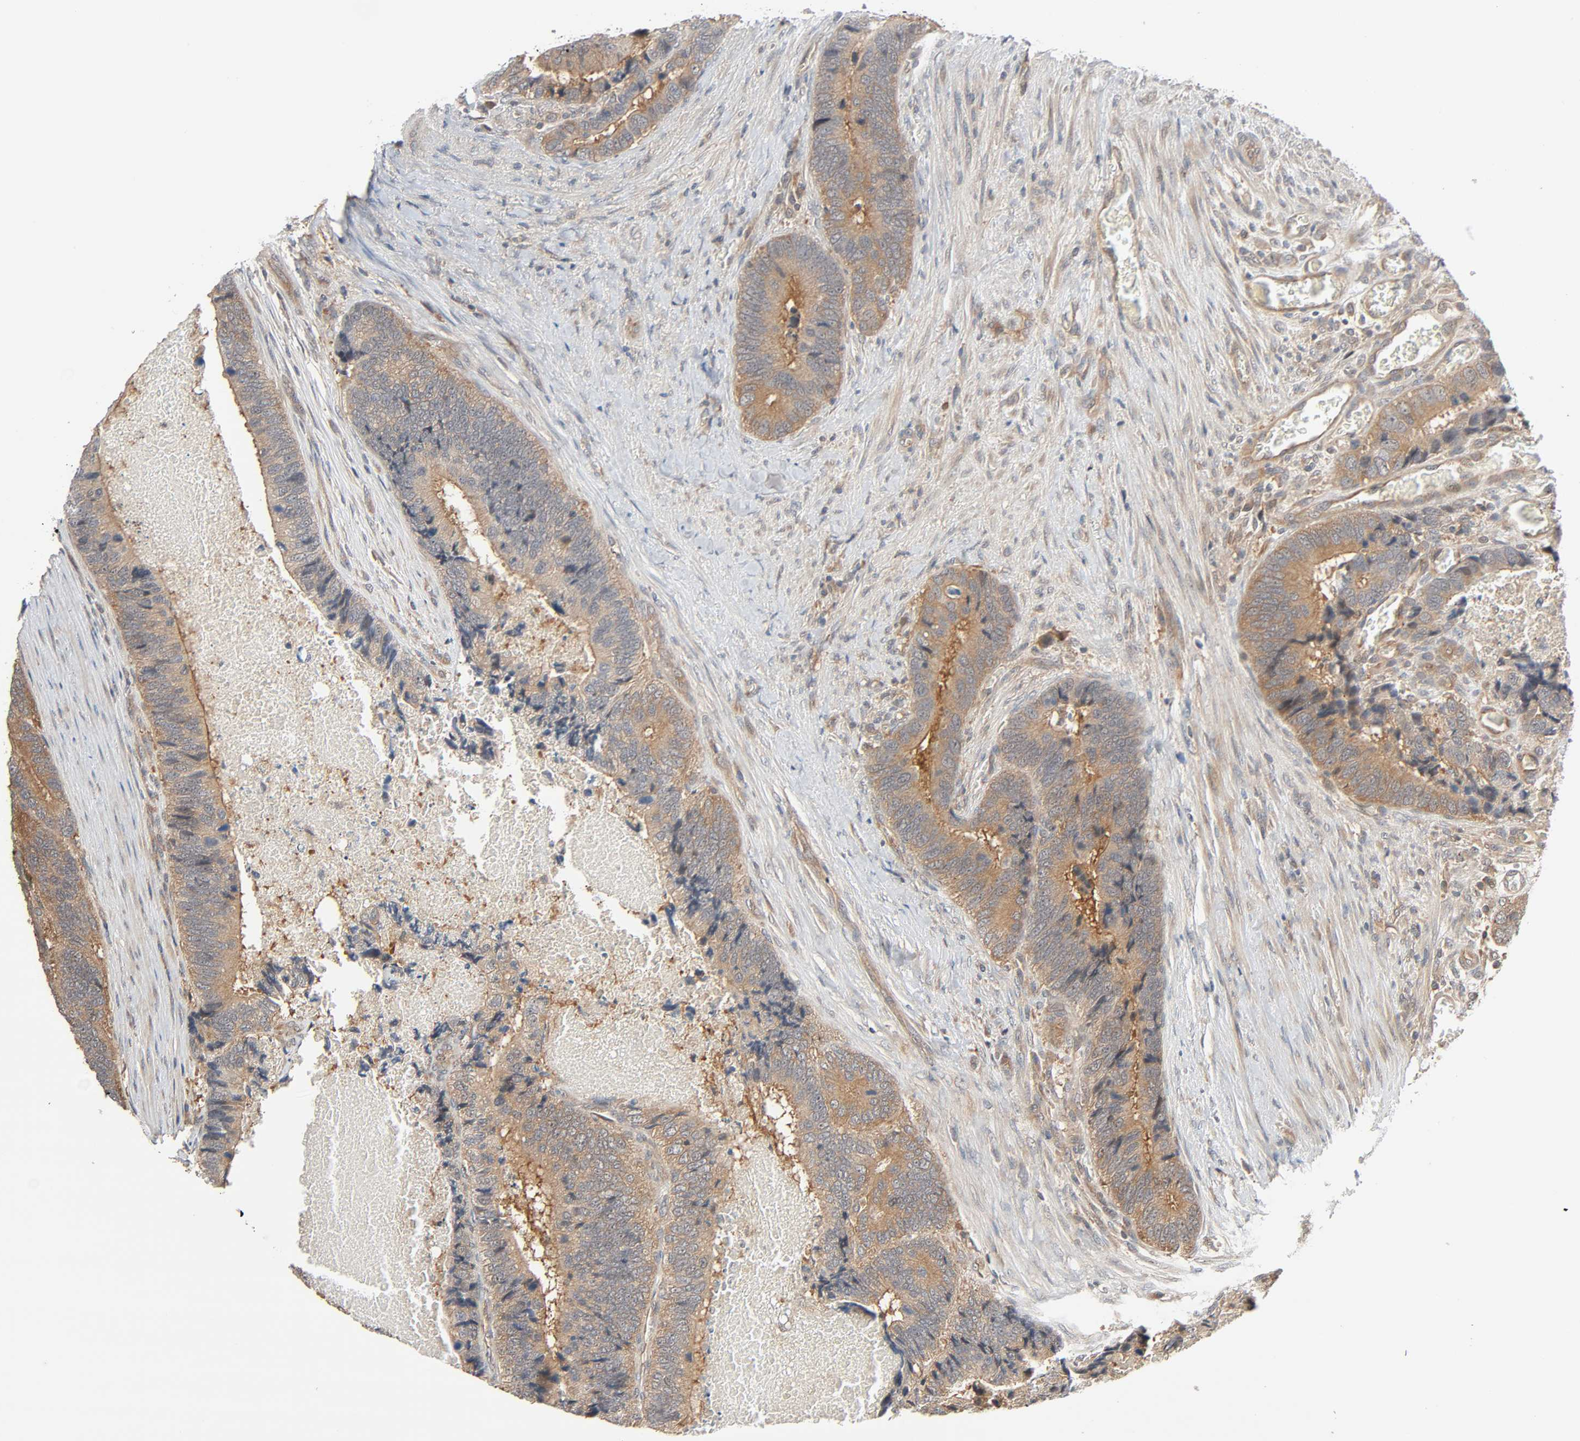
{"staining": {"intensity": "moderate", "quantity": ">75%", "location": "cytoplasmic/membranous"}, "tissue": "colorectal cancer", "cell_type": "Tumor cells", "image_type": "cancer", "snomed": [{"axis": "morphology", "description": "Adenocarcinoma, NOS"}, {"axis": "topography", "description": "Colon"}], "caption": "A photomicrograph of human colorectal cancer stained for a protein displays moderate cytoplasmic/membranous brown staining in tumor cells. (brown staining indicates protein expression, while blue staining denotes nuclei).", "gene": "PPP2R1B", "patient": {"sex": "male", "age": 72}}